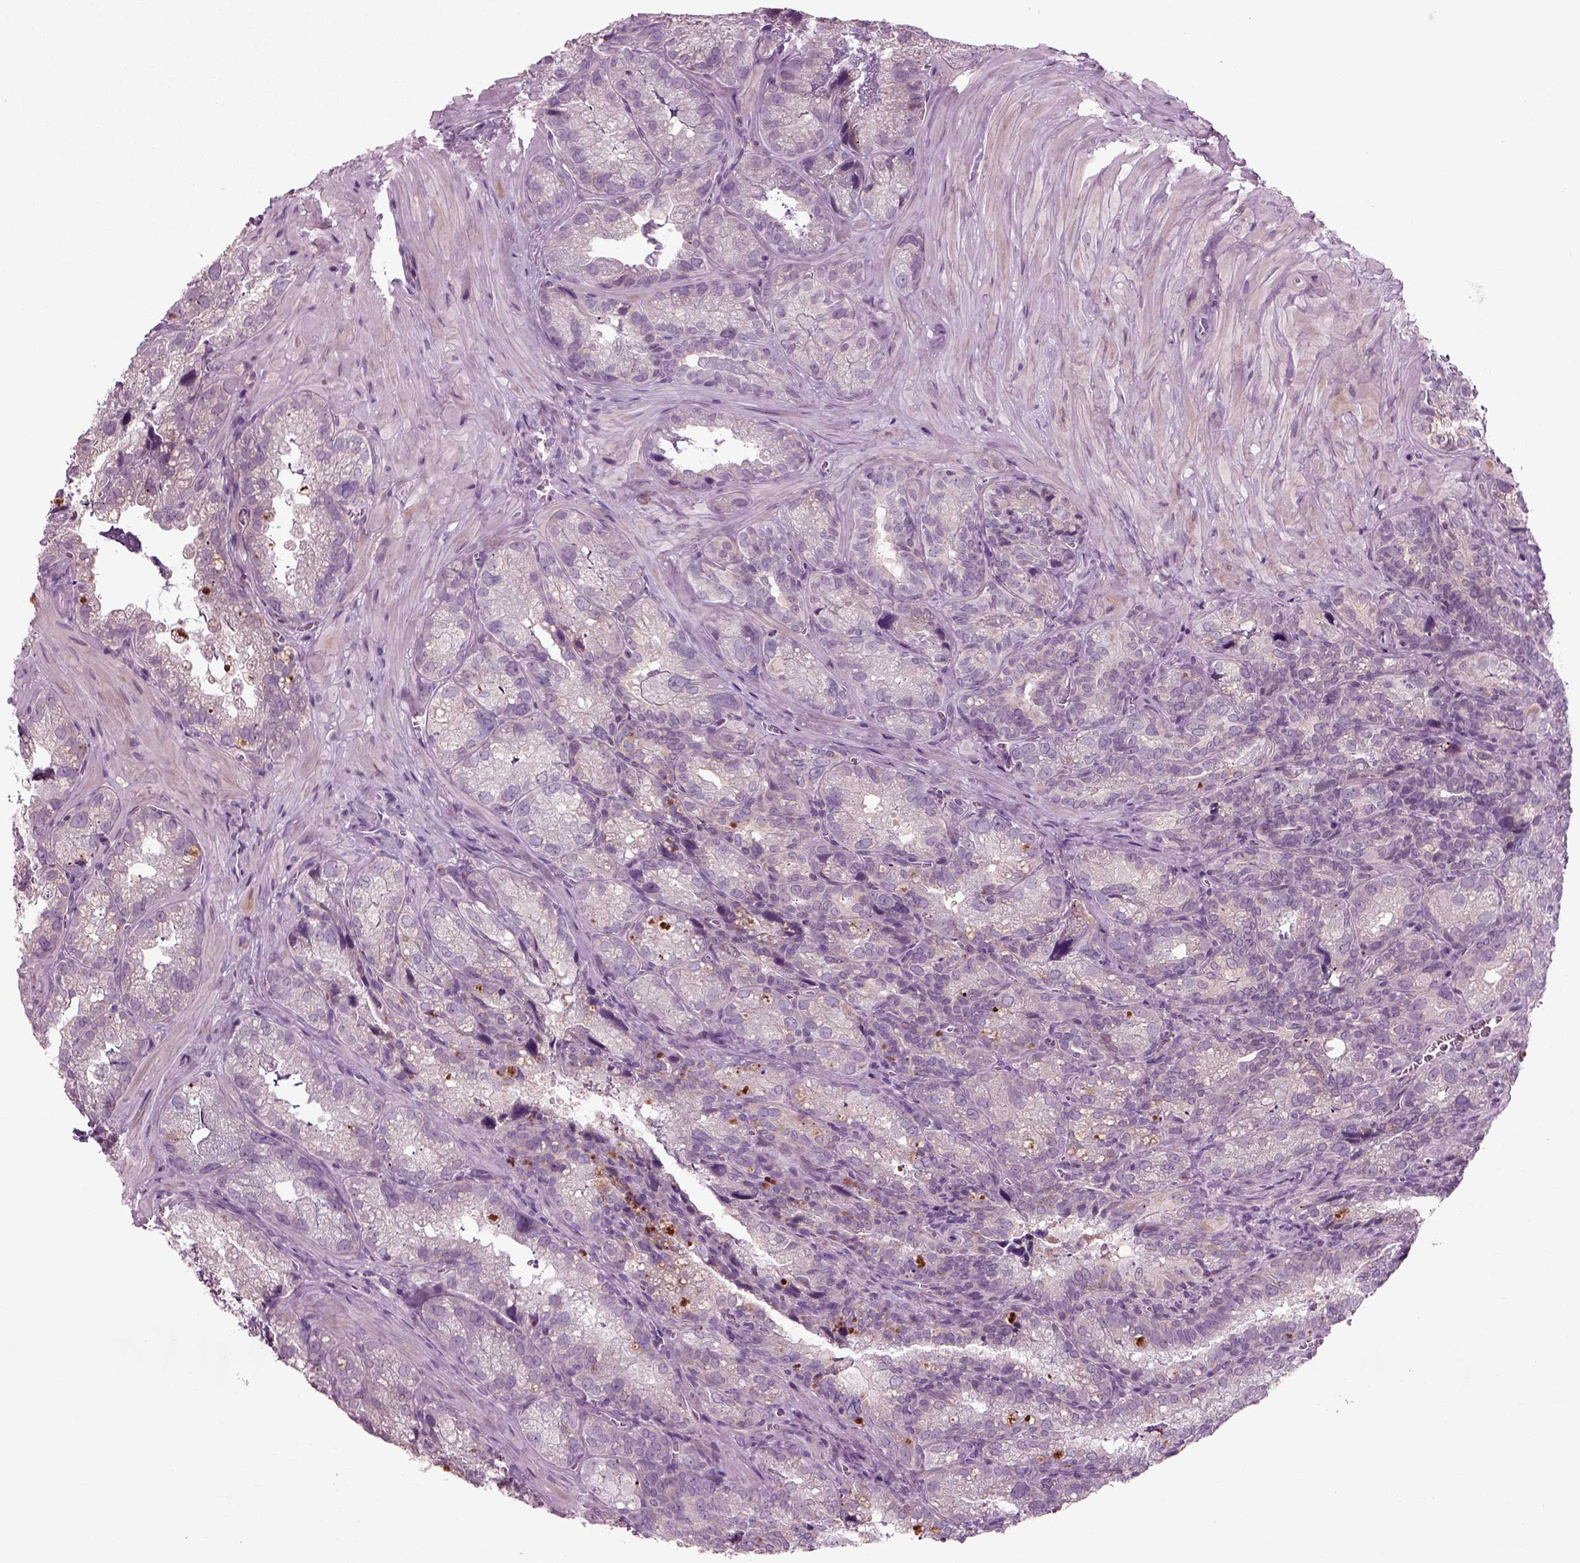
{"staining": {"intensity": "weak", "quantity": "<25%", "location": "cytoplasmic/membranous"}, "tissue": "seminal vesicle", "cell_type": "Glandular cells", "image_type": "normal", "snomed": [{"axis": "morphology", "description": "Normal tissue, NOS"}, {"axis": "topography", "description": "Seminal veicle"}], "caption": "High power microscopy micrograph of an IHC photomicrograph of normal seminal vesicle, revealing no significant expression in glandular cells.", "gene": "RND2", "patient": {"sex": "male", "age": 57}}